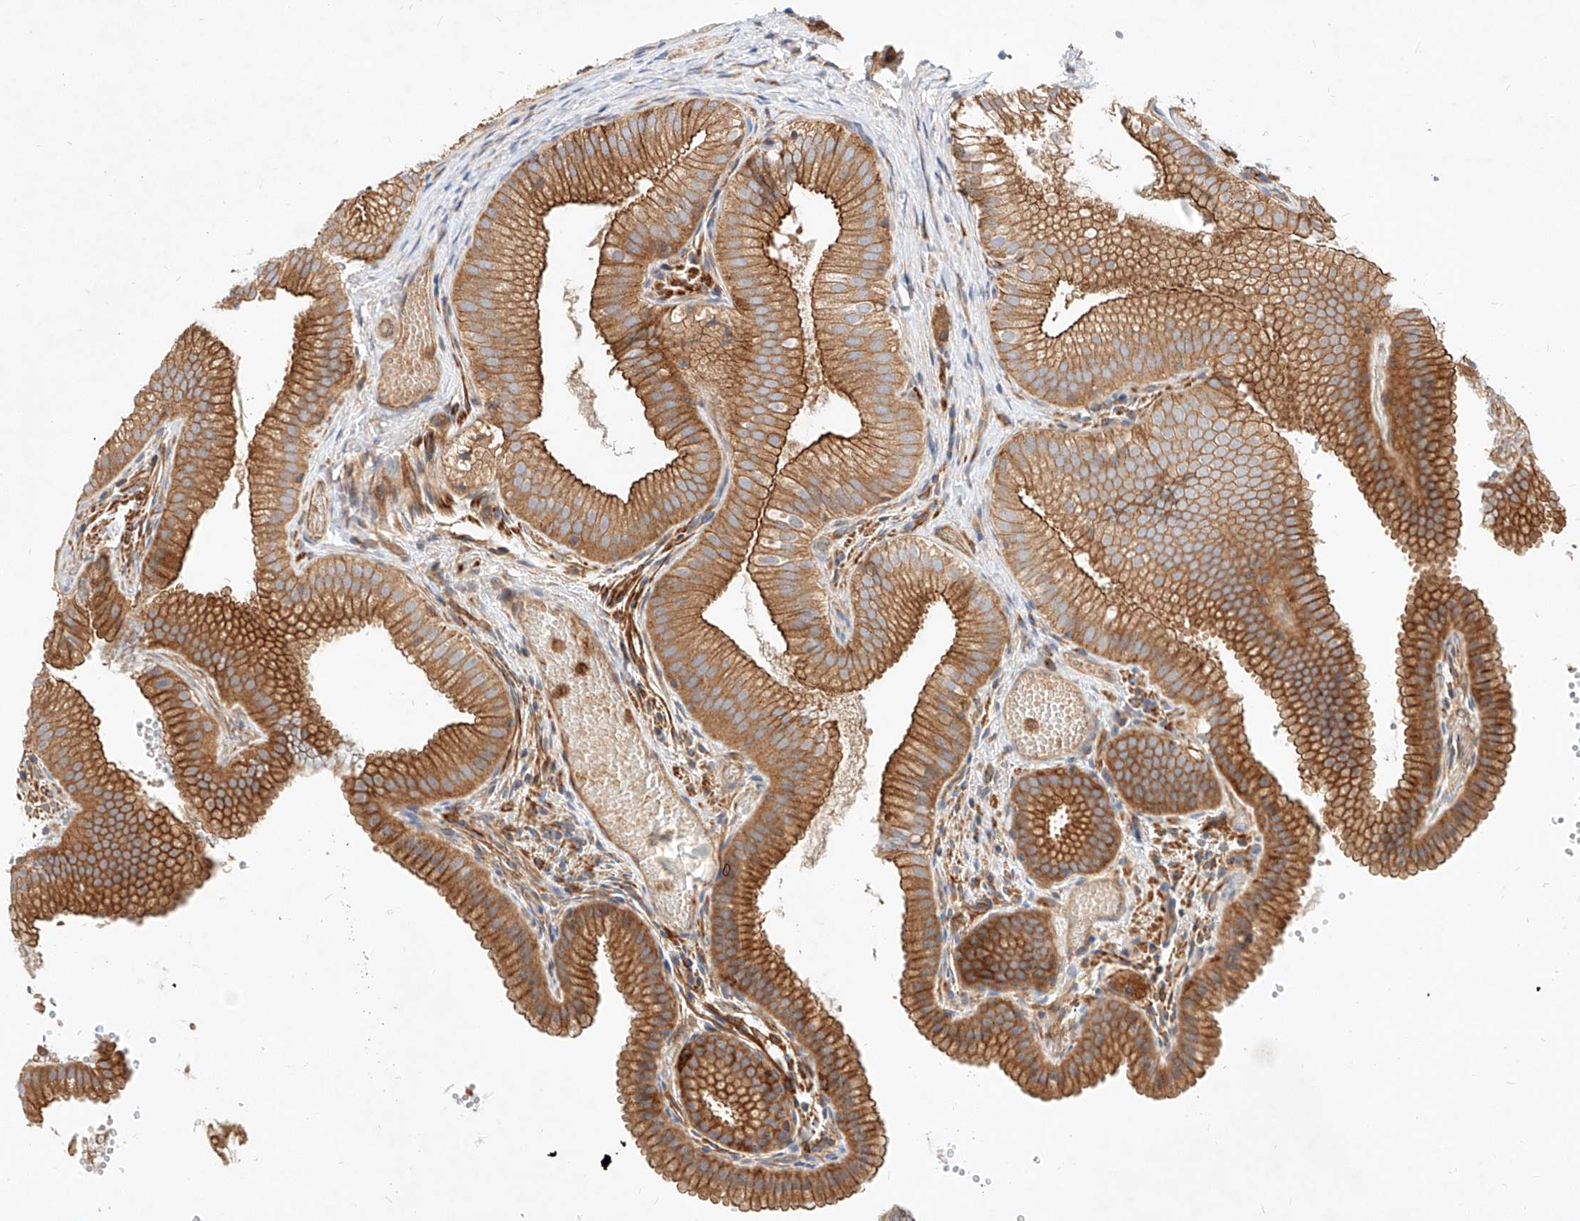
{"staining": {"intensity": "strong", "quantity": ">75%", "location": "cytoplasmic/membranous"}, "tissue": "gallbladder", "cell_type": "Glandular cells", "image_type": "normal", "snomed": [{"axis": "morphology", "description": "Normal tissue, NOS"}, {"axis": "topography", "description": "Gallbladder"}], "caption": "Immunohistochemistry photomicrograph of benign gallbladder stained for a protein (brown), which displays high levels of strong cytoplasmic/membranous positivity in about >75% of glandular cells.", "gene": "NFAM1", "patient": {"sex": "female", "age": 30}}